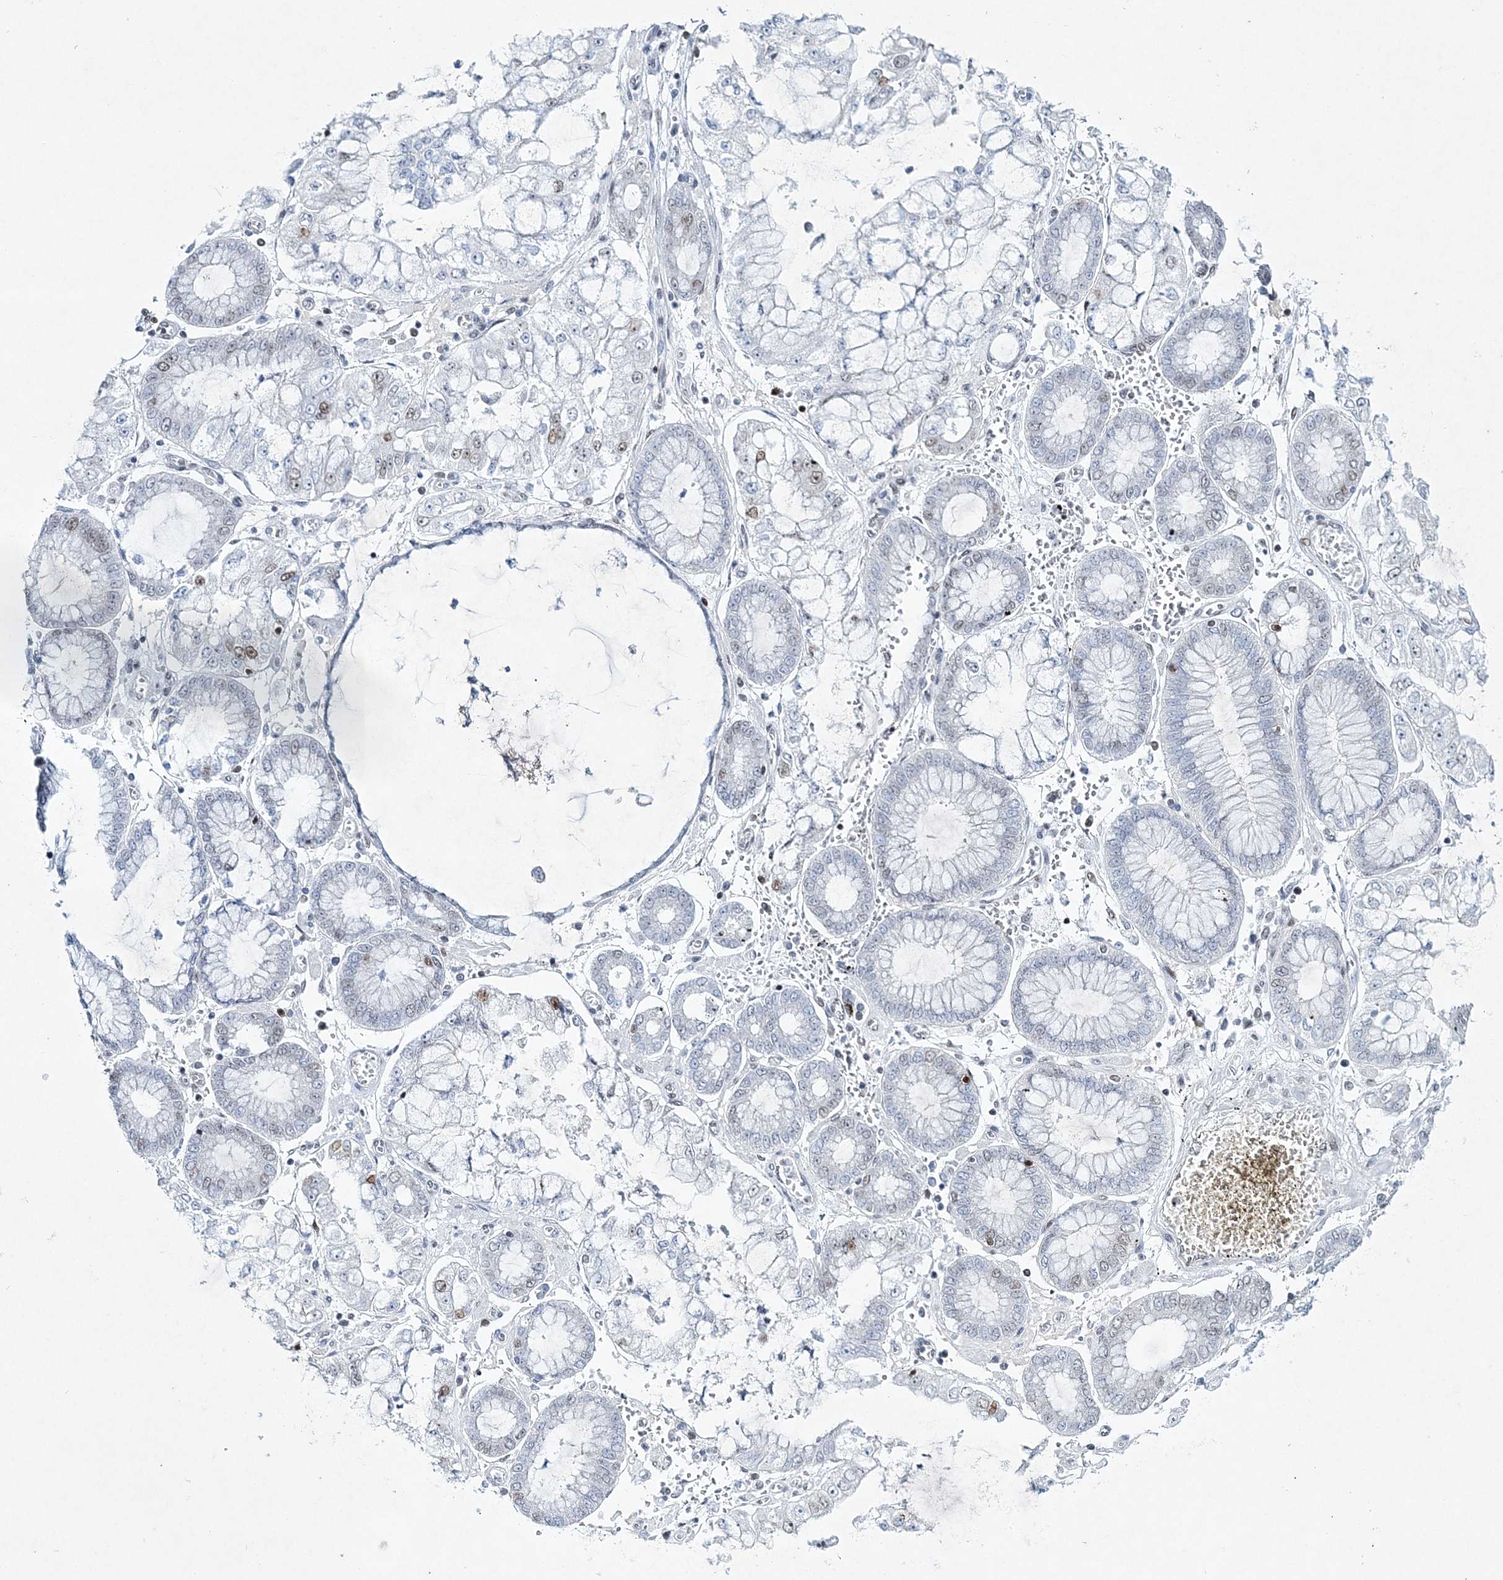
{"staining": {"intensity": "moderate", "quantity": "<25%", "location": "nuclear"}, "tissue": "stomach cancer", "cell_type": "Tumor cells", "image_type": "cancer", "snomed": [{"axis": "morphology", "description": "Adenocarcinoma, NOS"}, {"axis": "topography", "description": "Stomach"}], "caption": "High-magnification brightfield microscopy of stomach cancer stained with DAB (3,3'-diaminobenzidine) (brown) and counterstained with hematoxylin (blue). tumor cells exhibit moderate nuclear positivity is present in about<25% of cells.", "gene": "LRRFIP2", "patient": {"sex": "male", "age": 76}}